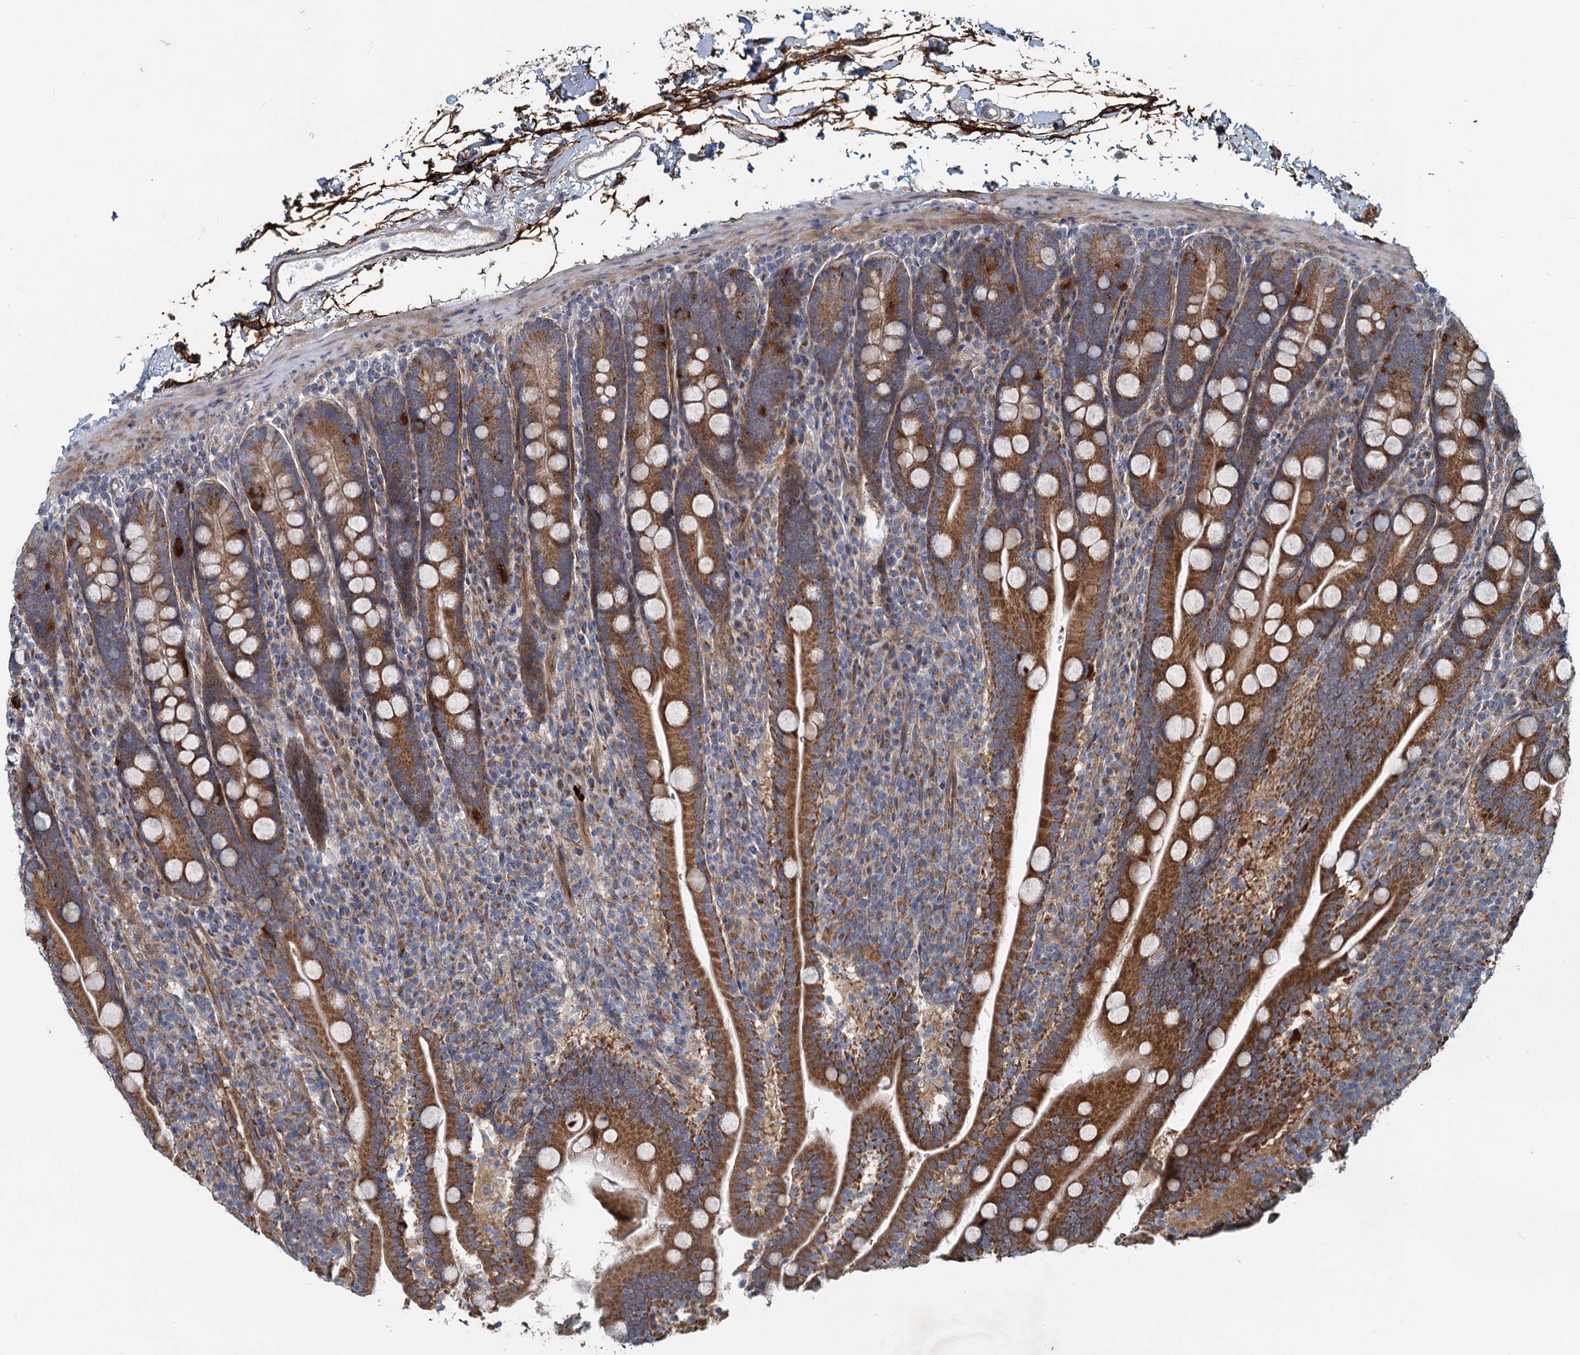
{"staining": {"intensity": "strong", "quantity": ">75%", "location": "cytoplasmic/membranous"}, "tissue": "duodenum", "cell_type": "Glandular cells", "image_type": "normal", "snomed": [{"axis": "morphology", "description": "Normal tissue, NOS"}, {"axis": "topography", "description": "Duodenum"}], "caption": "Duodenum stained with a brown dye shows strong cytoplasmic/membranous positive positivity in about >75% of glandular cells.", "gene": "ADCY2", "patient": {"sex": "male", "age": 35}}